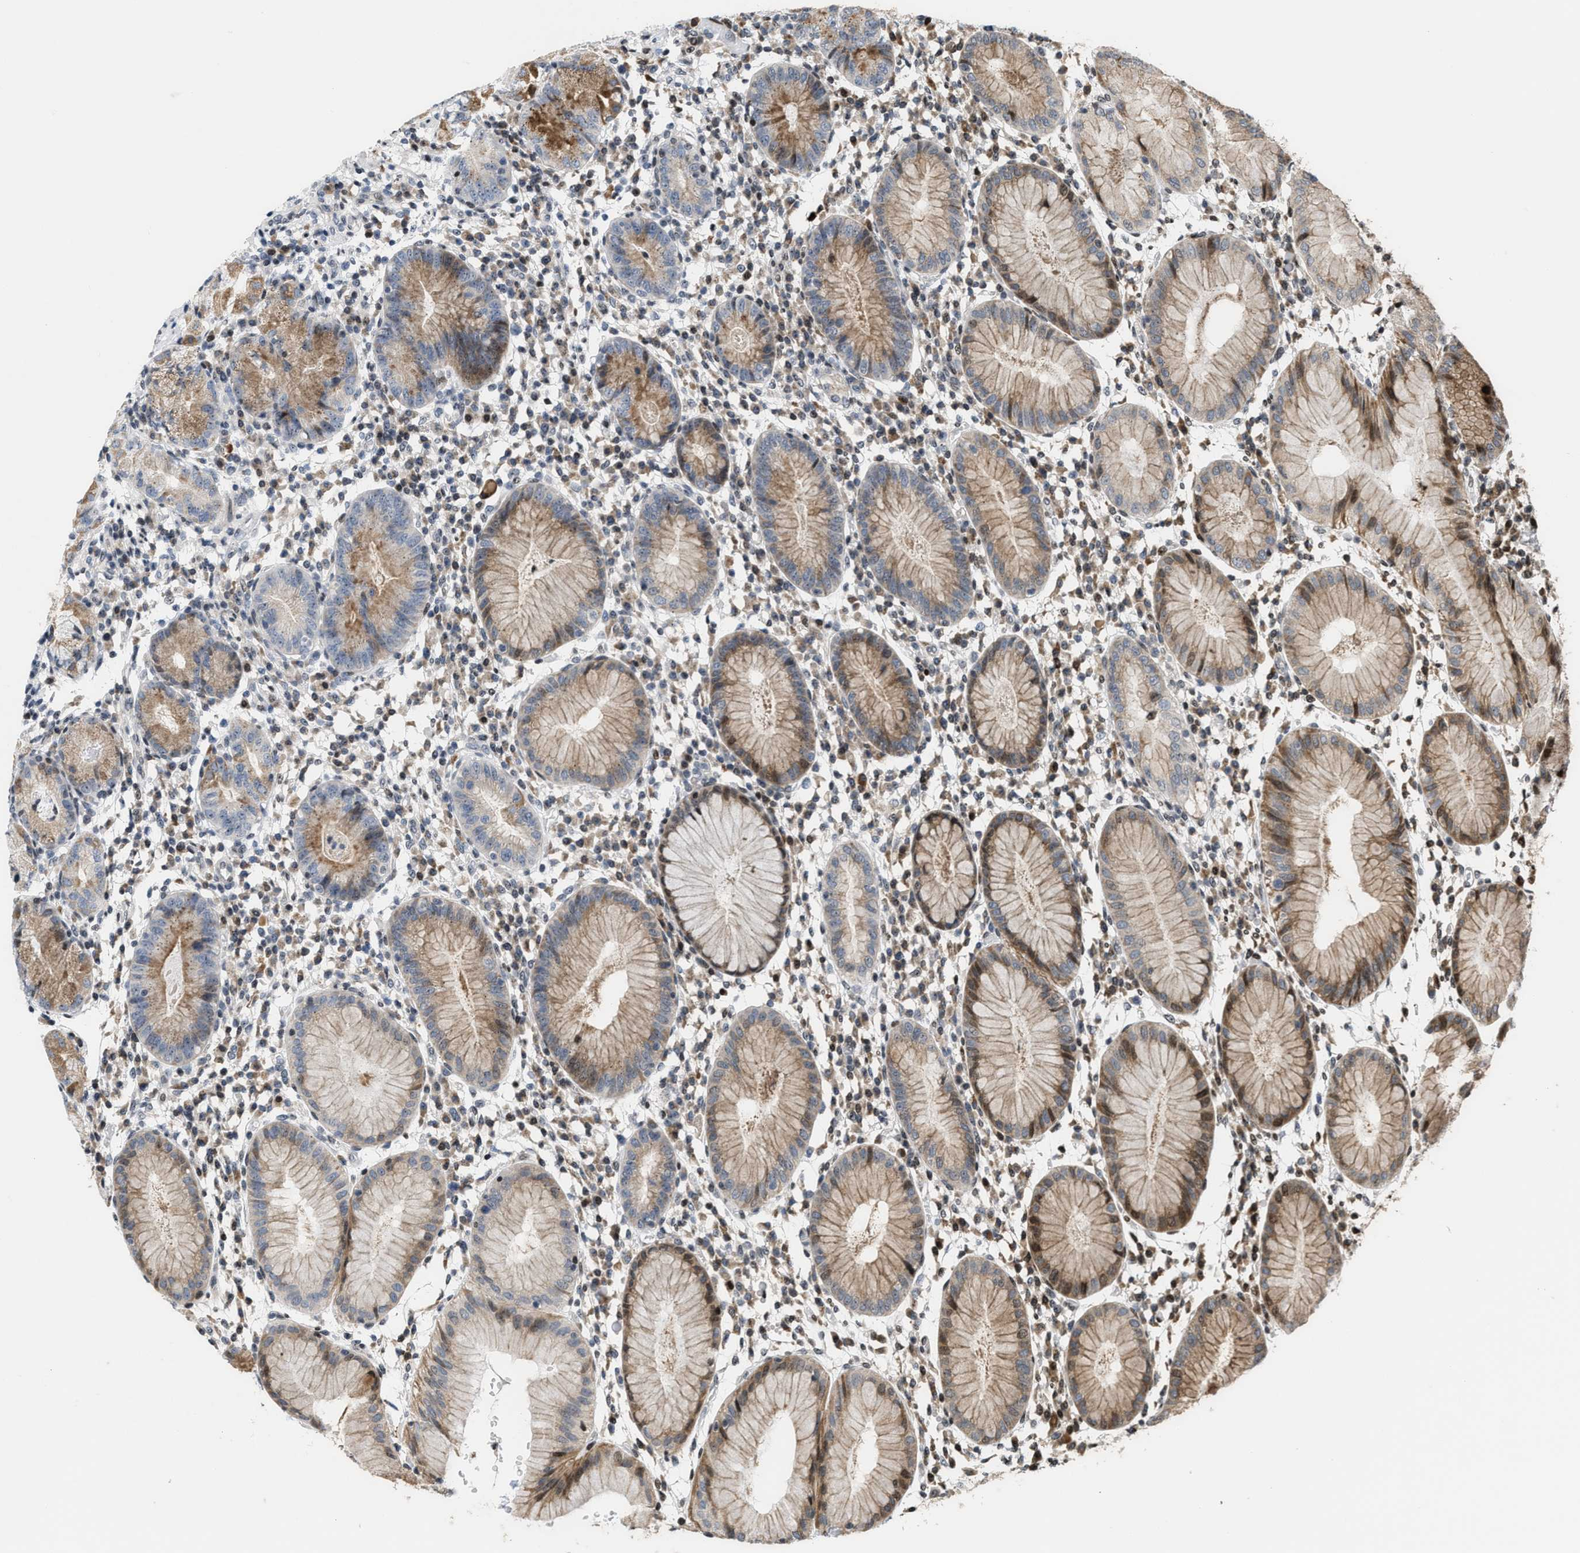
{"staining": {"intensity": "moderate", "quantity": "25%-75%", "location": "cytoplasmic/membranous,nuclear"}, "tissue": "stomach", "cell_type": "Glandular cells", "image_type": "normal", "snomed": [{"axis": "morphology", "description": "Normal tissue, NOS"}, {"axis": "topography", "description": "Stomach"}, {"axis": "topography", "description": "Stomach, lower"}], "caption": "A medium amount of moderate cytoplasmic/membranous,nuclear staining is seen in about 25%-75% of glandular cells in unremarkable stomach. (IHC, brightfield microscopy, high magnification).", "gene": "PDZD2", "patient": {"sex": "female", "age": 75}}